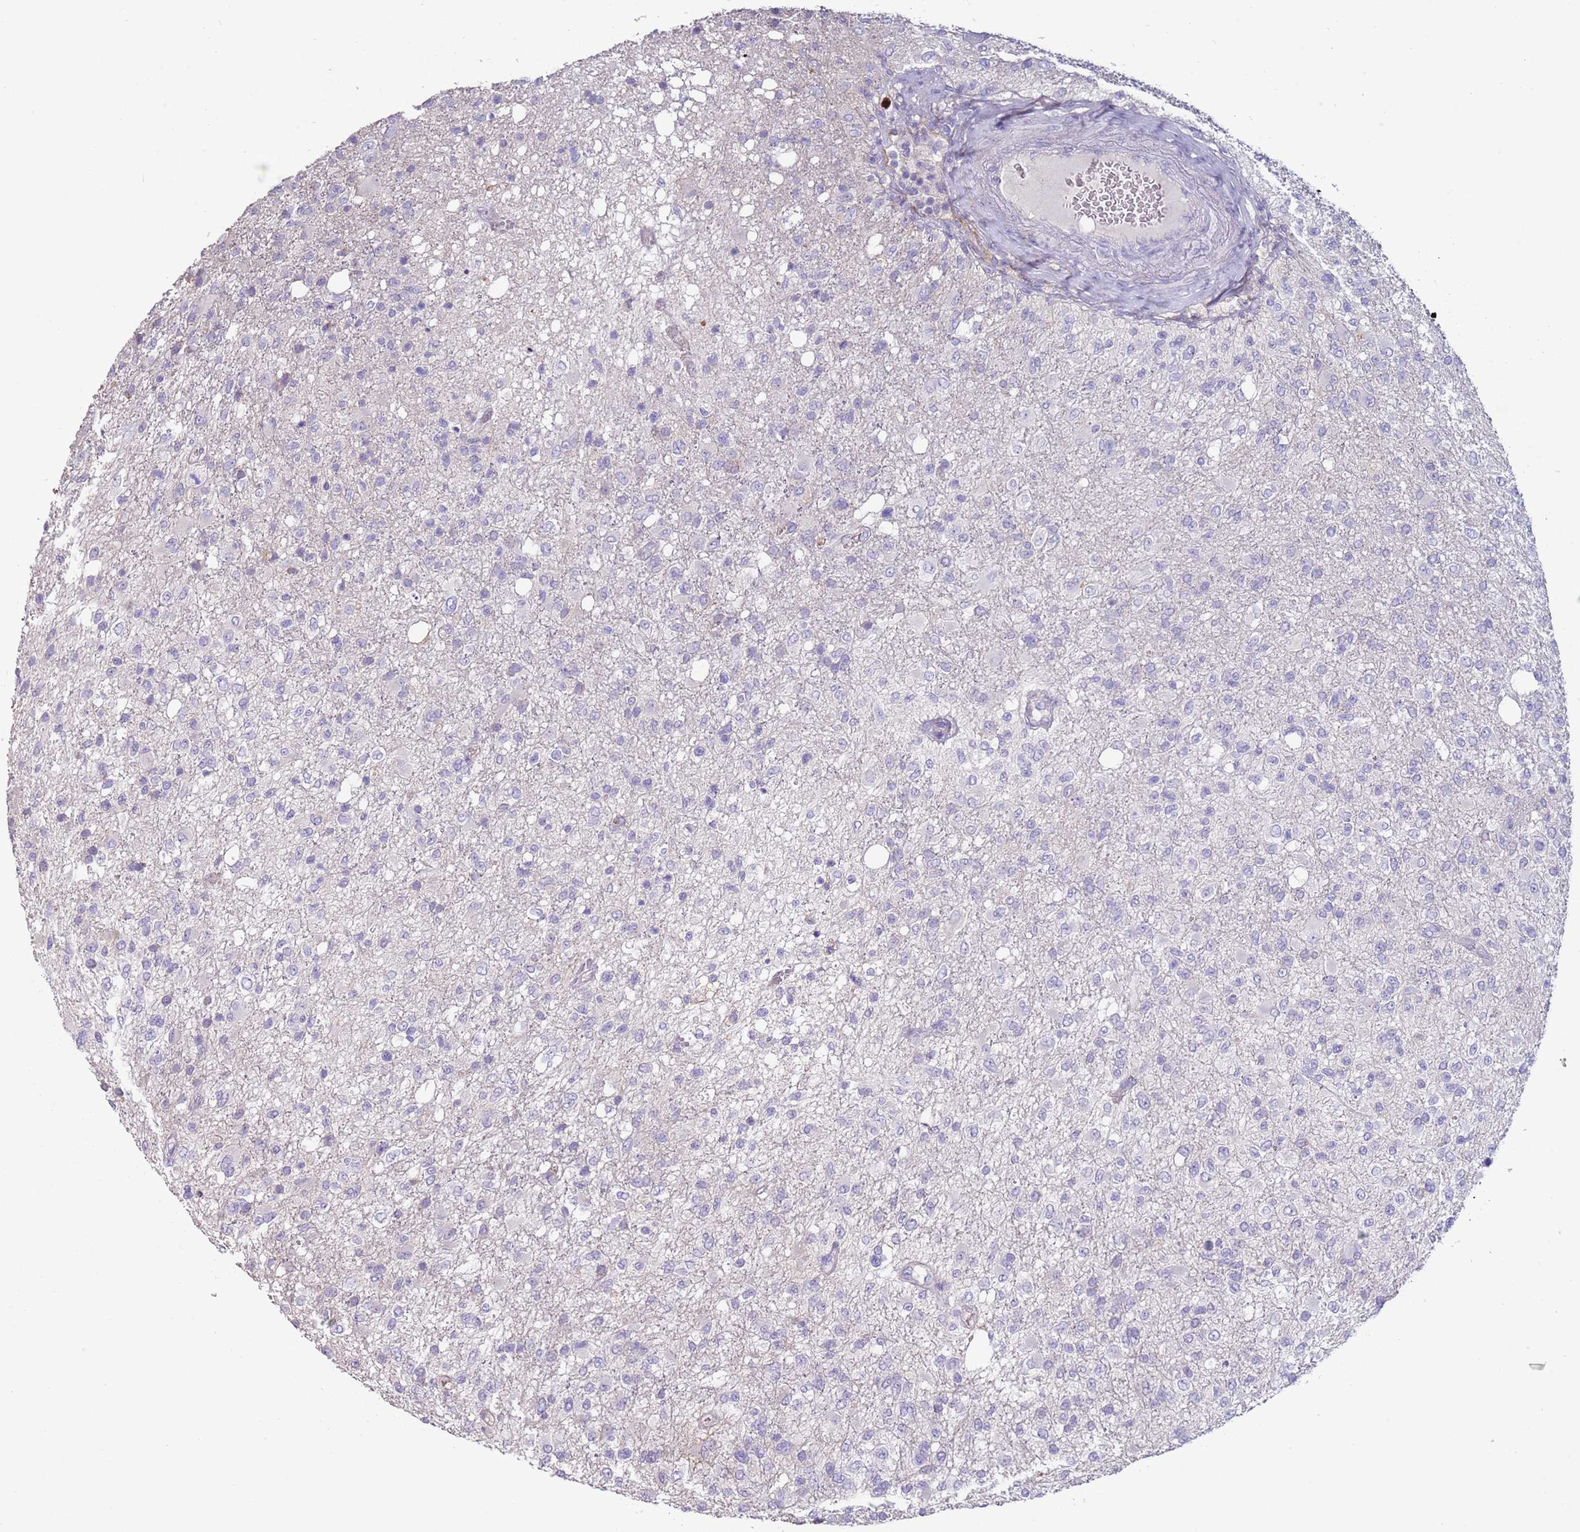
{"staining": {"intensity": "negative", "quantity": "none", "location": "none"}, "tissue": "glioma", "cell_type": "Tumor cells", "image_type": "cancer", "snomed": [{"axis": "morphology", "description": "Glioma, malignant, High grade"}, {"axis": "topography", "description": "Brain"}], "caption": "An immunohistochemistry (IHC) image of high-grade glioma (malignant) is shown. There is no staining in tumor cells of high-grade glioma (malignant).", "gene": "NBPF3", "patient": {"sex": "female", "age": 74}}